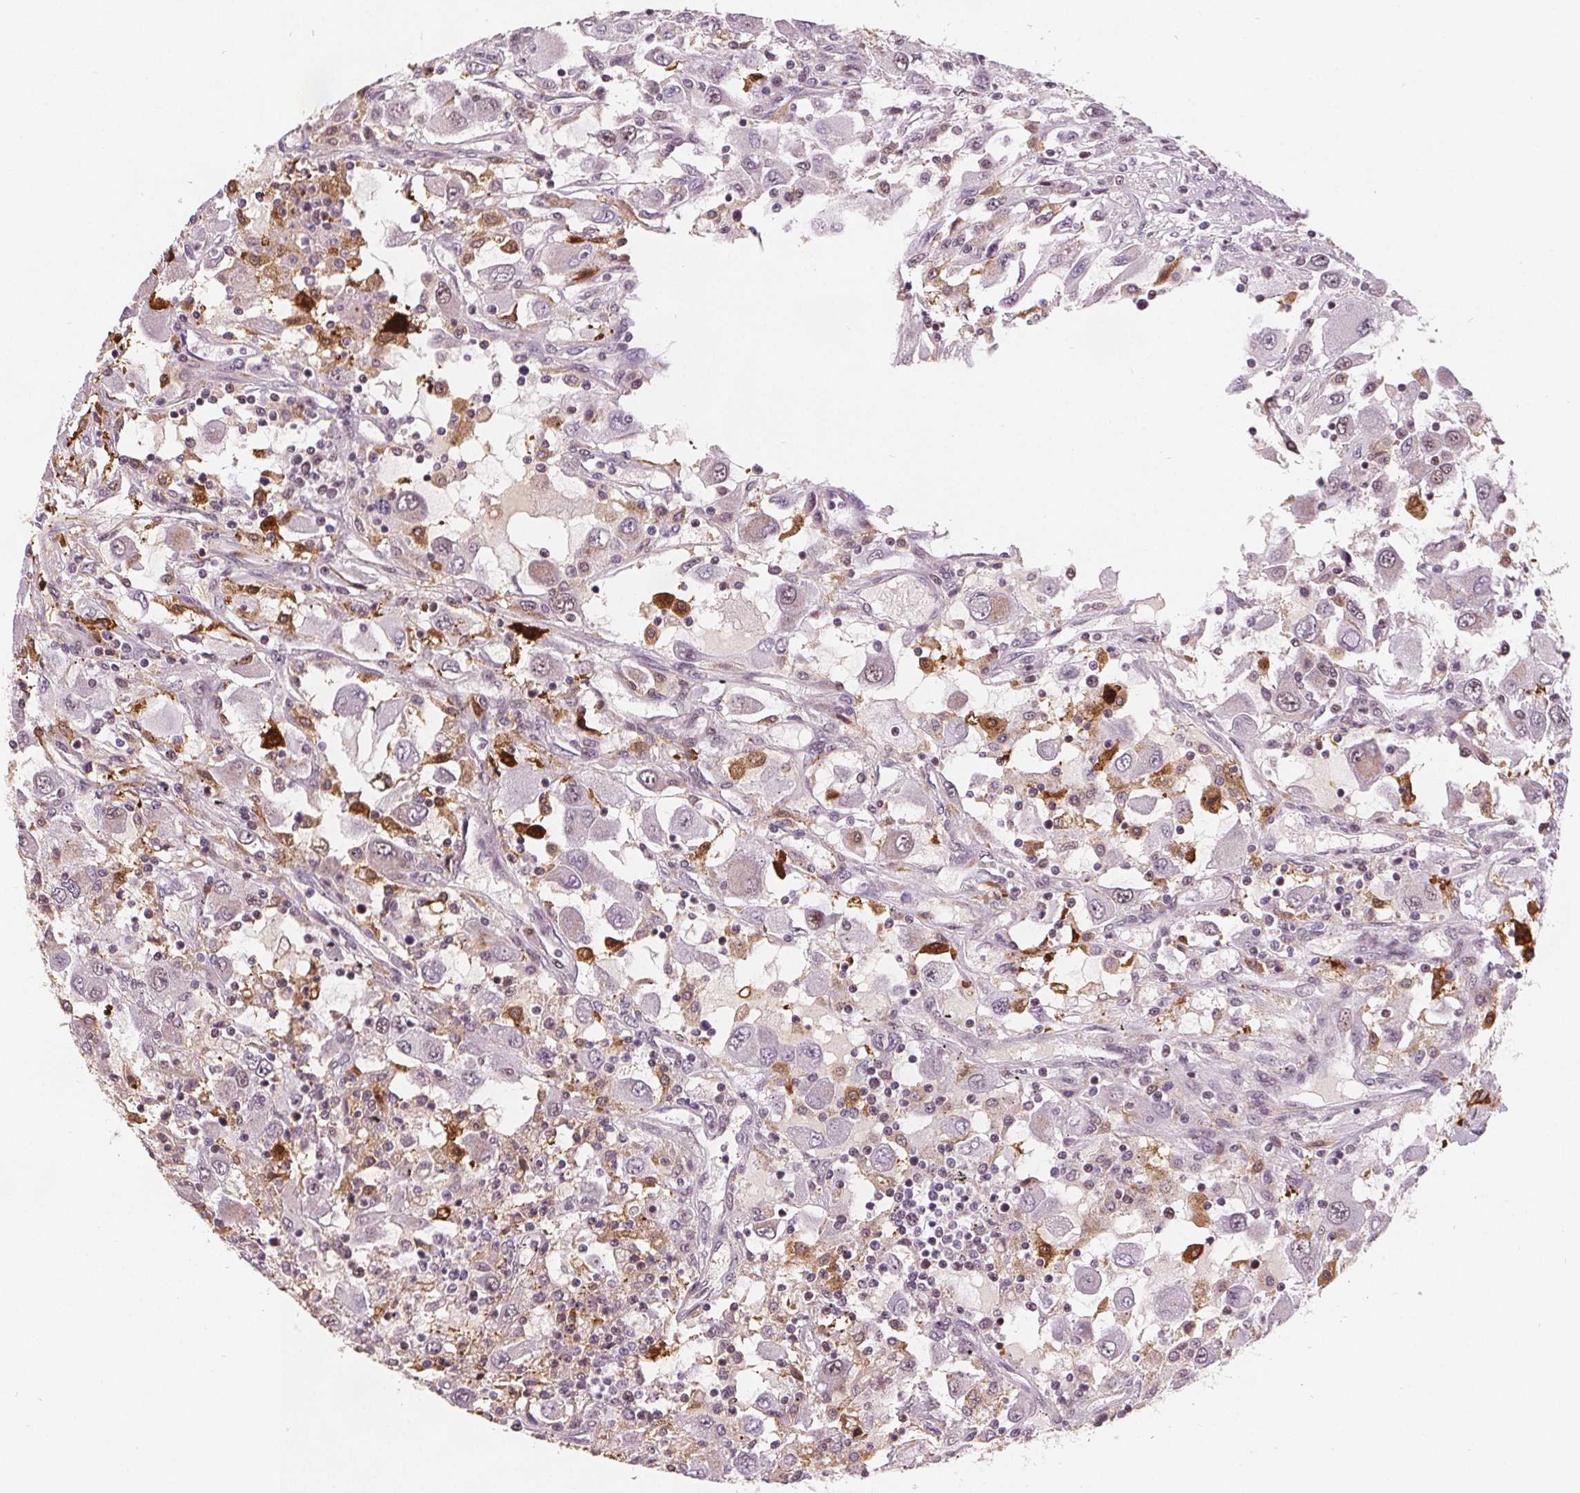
{"staining": {"intensity": "negative", "quantity": "none", "location": "none"}, "tissue": "renal cancer", "cell_type": "Tumor cells", "image_type": "cancer", "snomed": [{"axis": "morphology", "description": "Adenocarcinoma, NOS"}, {"axis": "topography", "description": "Kidney"}], "caption": "DAB immunohistochemical staining of renal adenocarcinoma displays no significant expression in tumor cells.", "gene": "DPM2", "patient": {"sex": "female", "age": 67}}